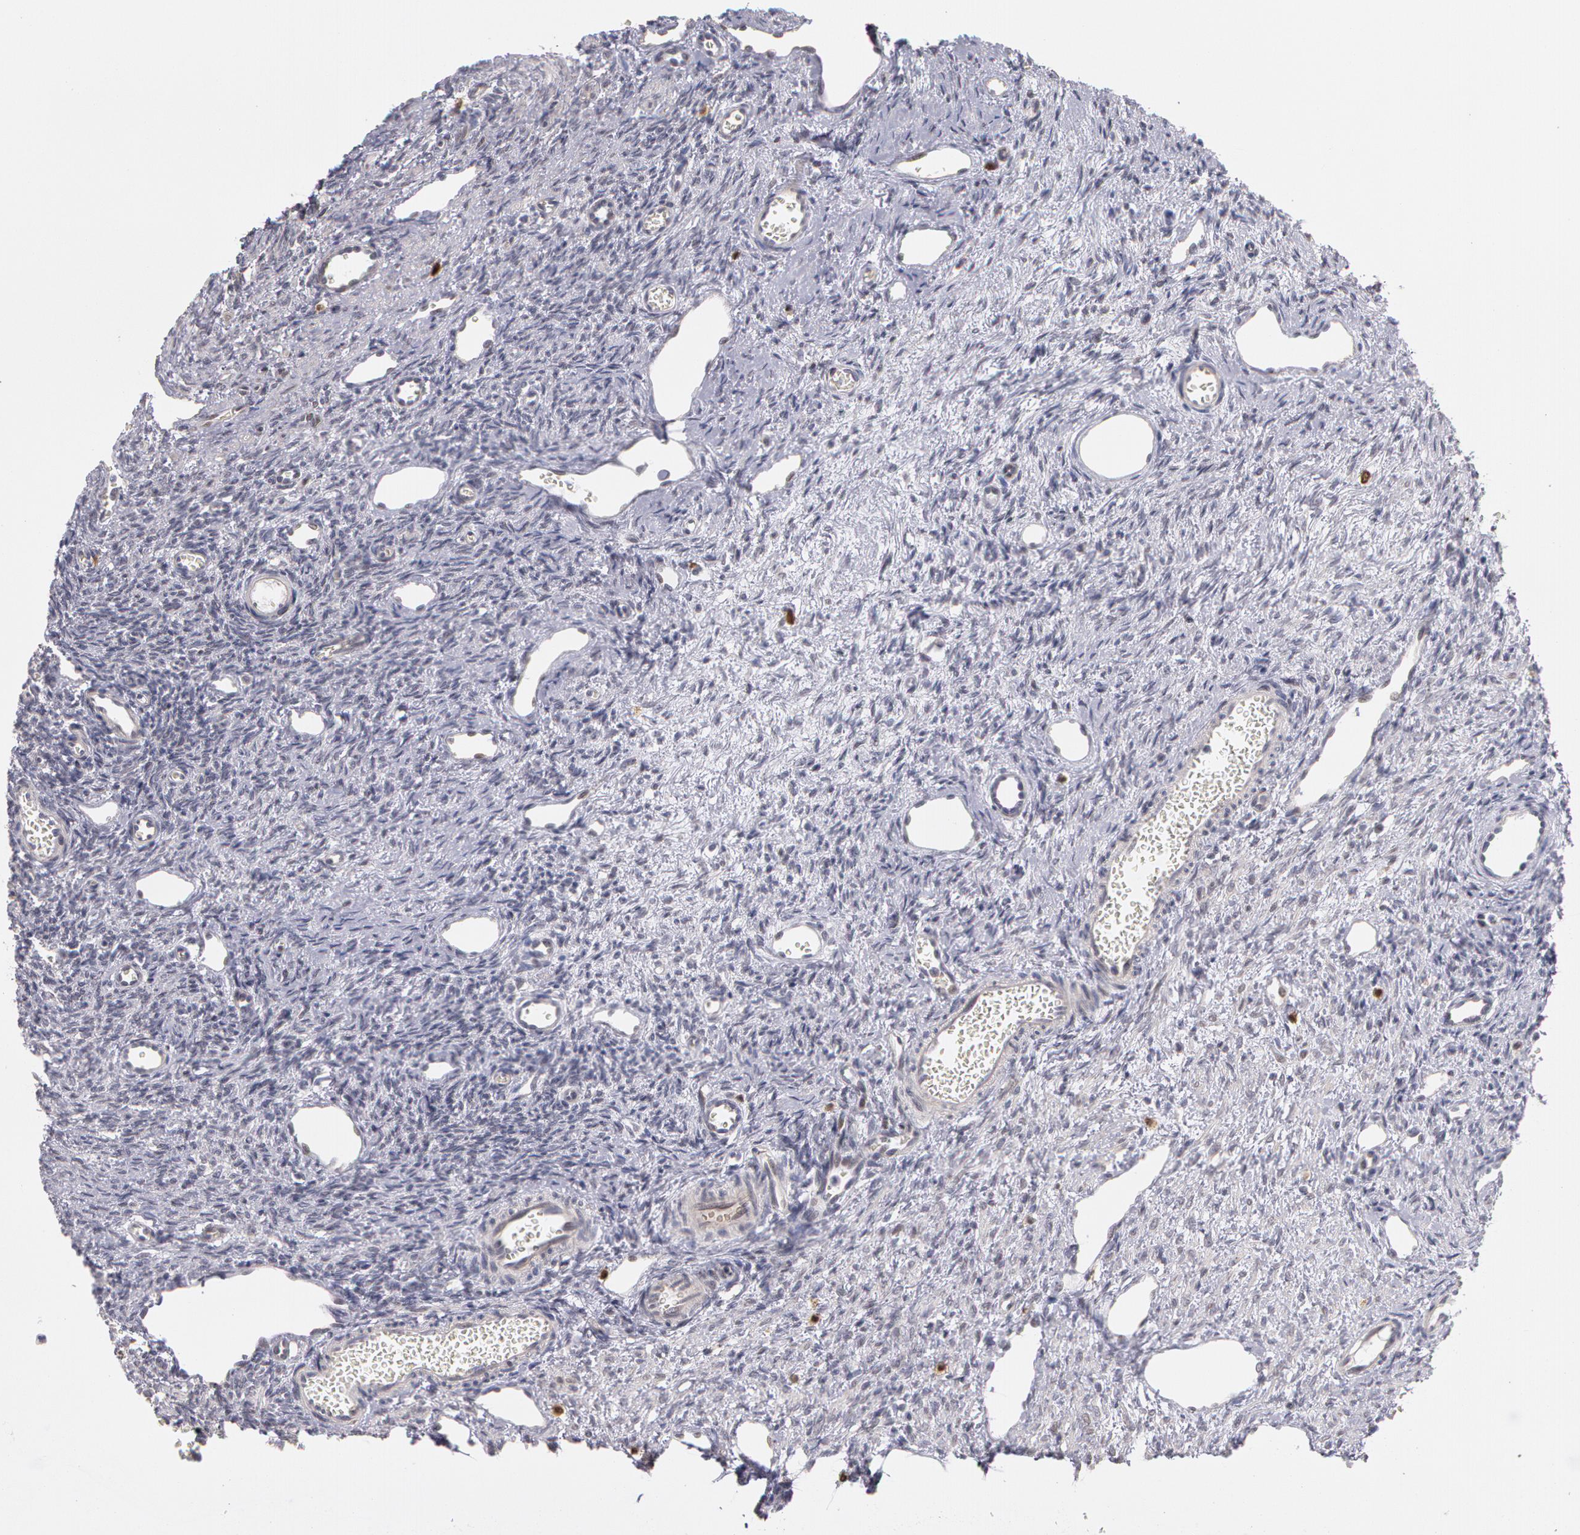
{"staining": {"intensity": "weak", "quantity": "<25%", "location": "nuclear"}, "tissue": "ovary", "cell_type": "Follicle cells", "image_type": "normal", "snomed": [{"axis": "morphology", "description": "Normal tissue, NOS"}, {"axis": "topography", "description": "Ovary"}], "caption": "There is no significant staining in follicle cells of ovary. The staining was performed using DAB (3,3'-diaminobenzidine) to visualize the protein expression in brown, while the nuclei were stained in blue with hematoxylin (Magnification: 20x).", "gene": "PRICKLE1", "patient": {"sex": "female", "age": 33}}